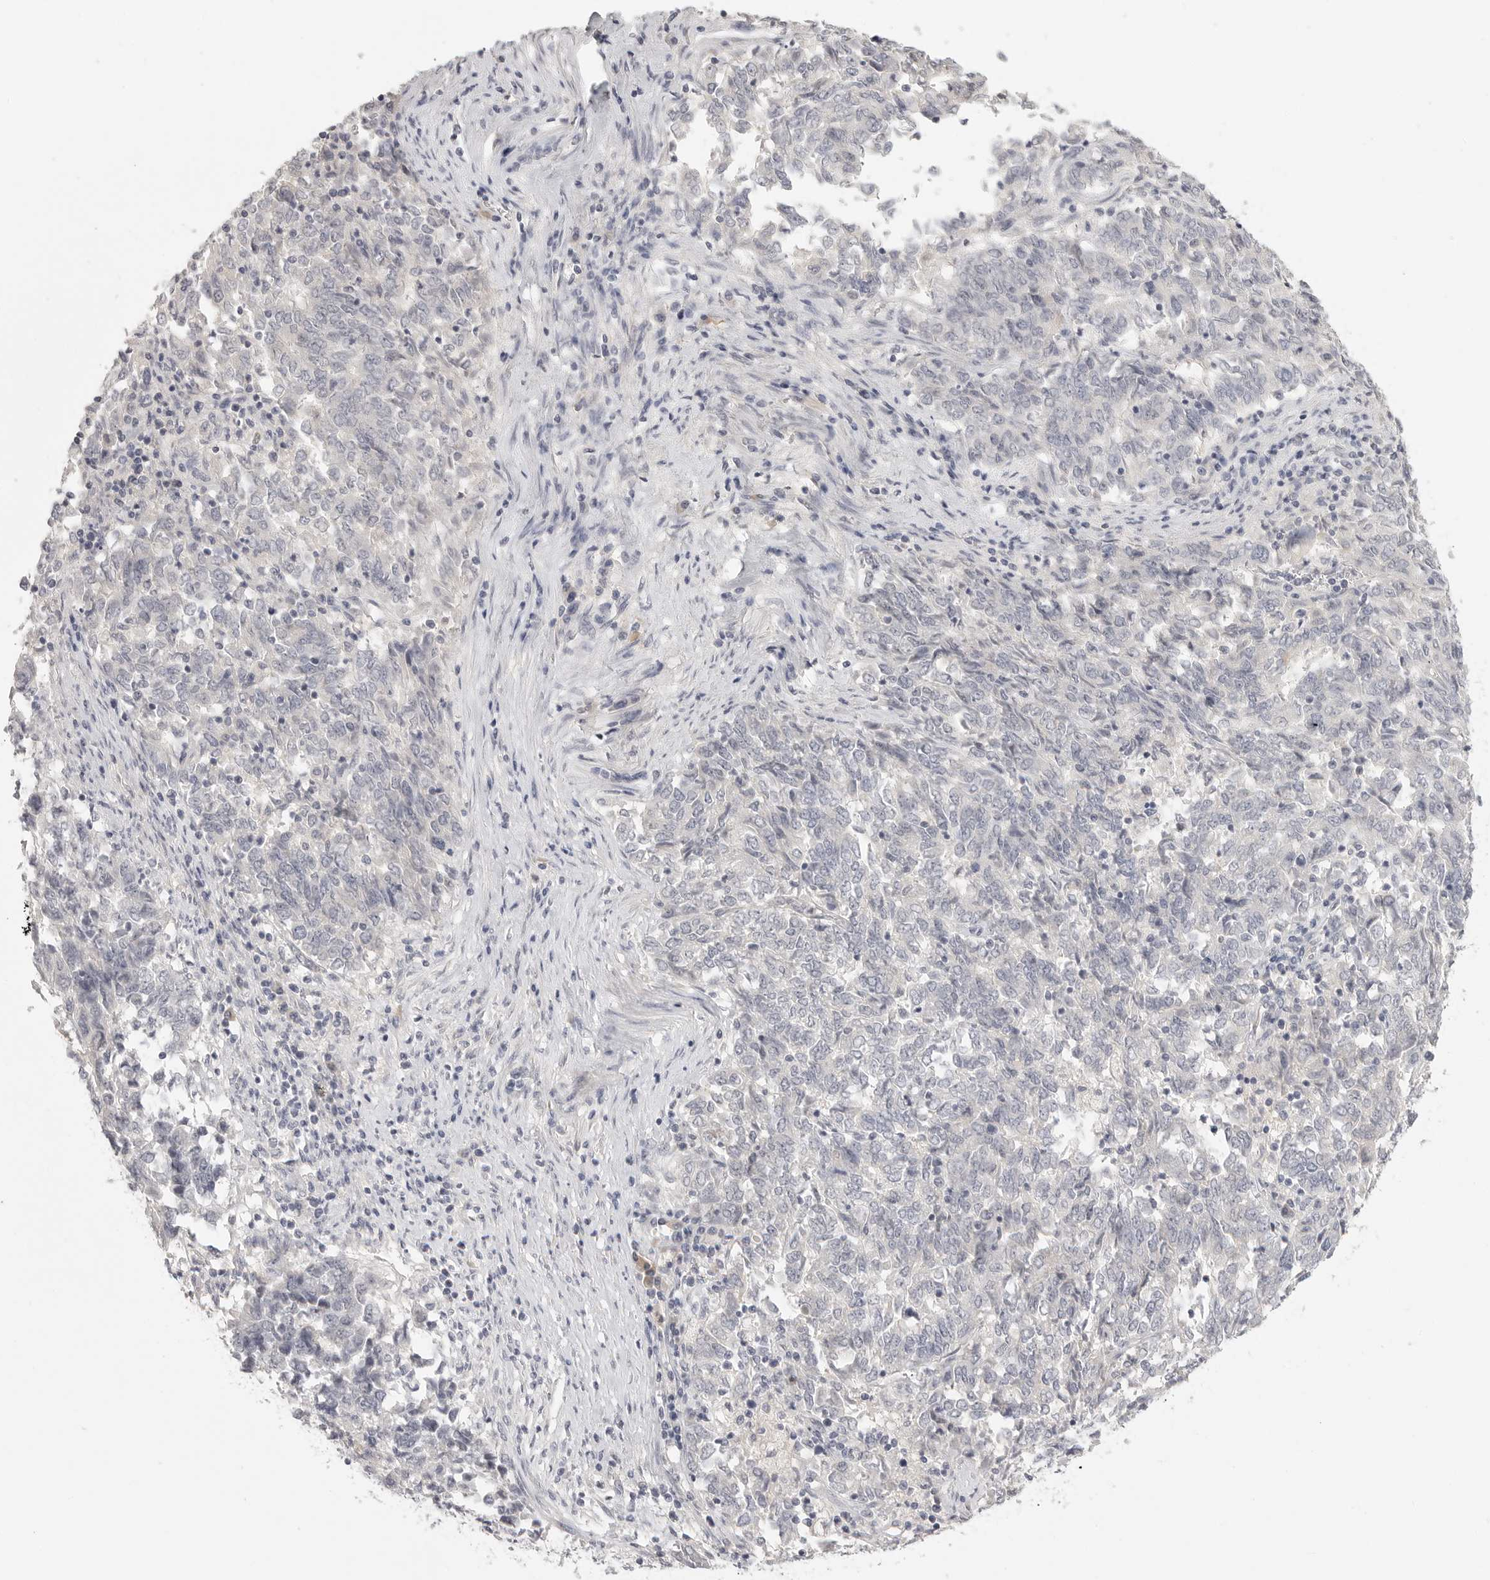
{"staining": {"intensity": "negative", "quantity": "none", "location": "none"}, "tissue": "endometrial cancer", "cell_type": "Tumor cells", "image_type": "cancer", "snomed": [{"axis": "morphology", "description": "Adenocarcinoma, NOS"}, {"axis": "topography", "description": "Endometrium"}], "caption": "High power microscopy micrograph of an IHC photomicrograph of endometrial cancer, revealing no significant staining in tumor cells. The staining is performed using DAB brown chromogen with nuclei counter-stained in using hematoxylin.", "gene": "HMGCS2", "patient": {"sex": "female", "age": 80}}